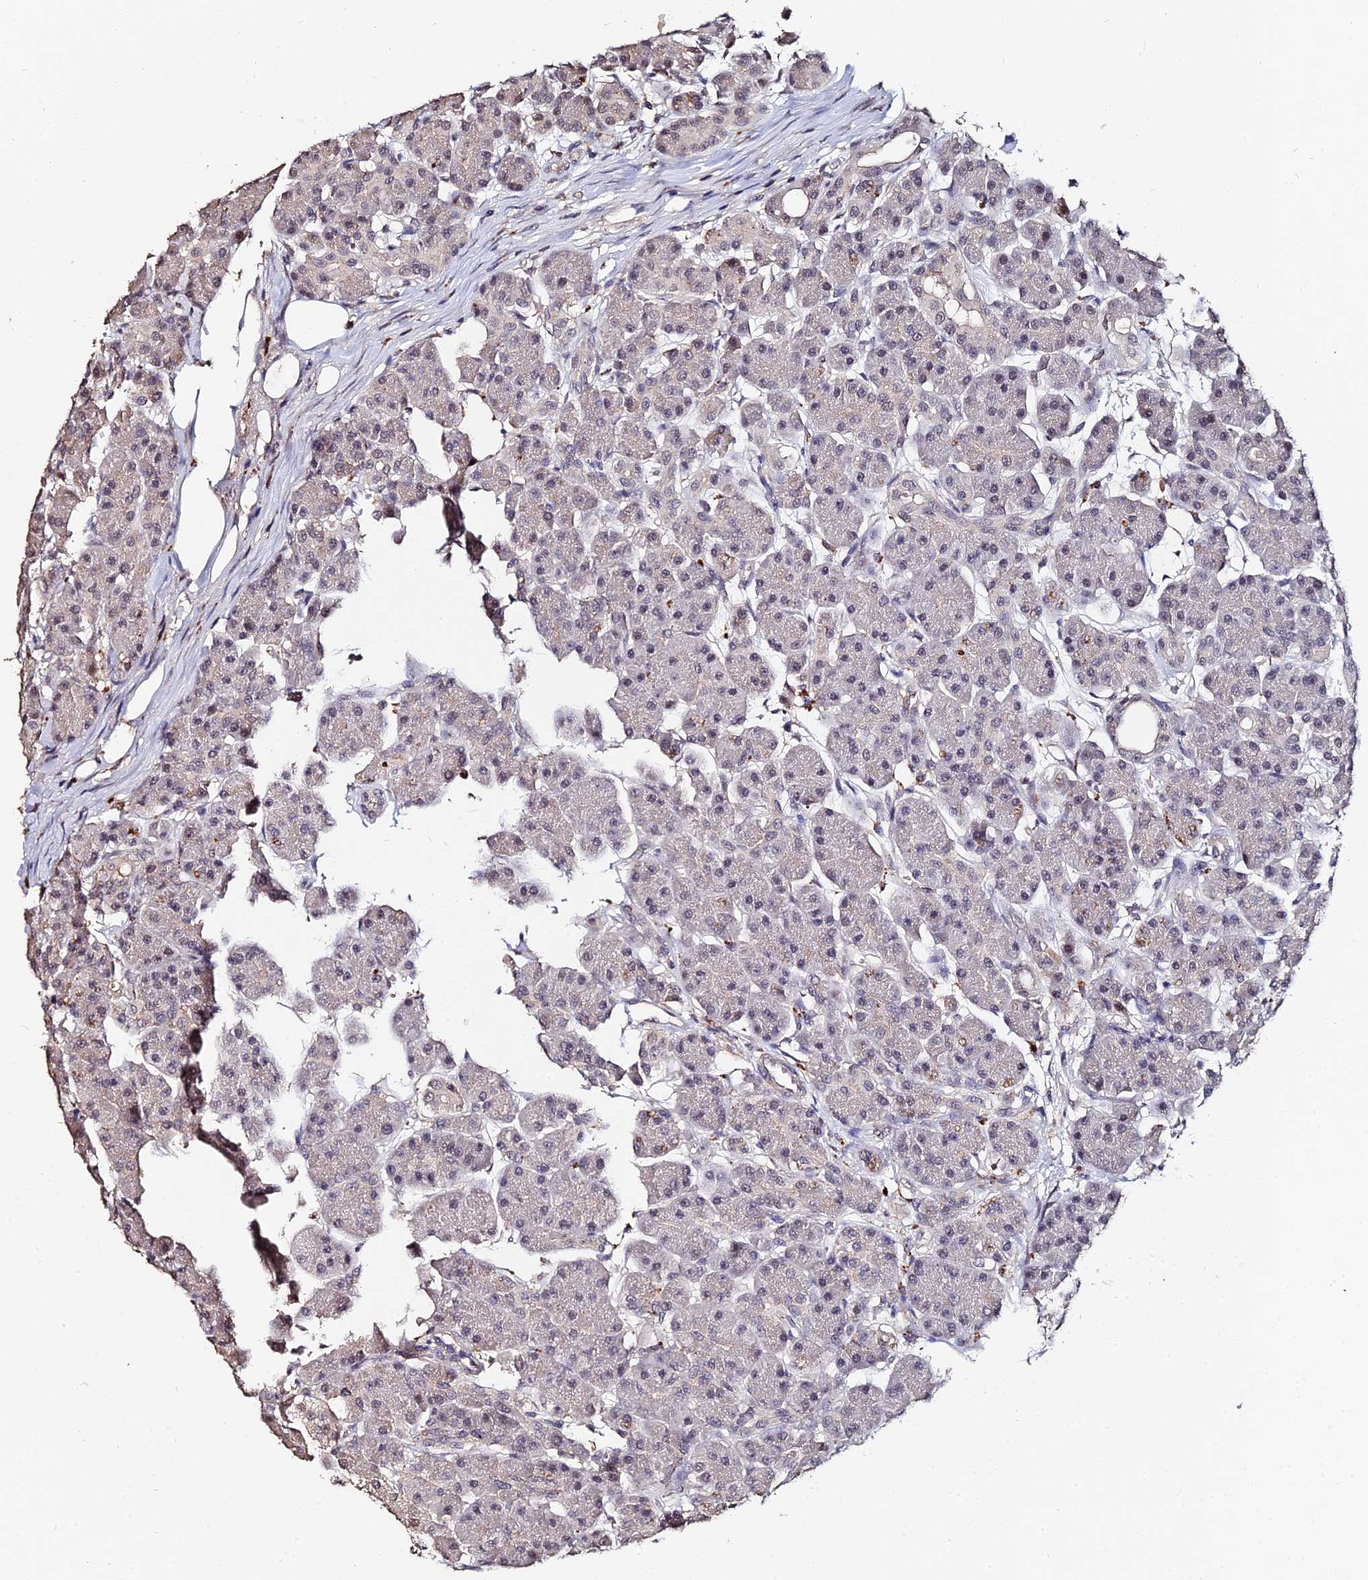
{"staining": {"intensity": "weak", "quantity": "25%-75%", "location": "cytoplasmic/membranous,nuclear"}, "tissue": "pancreas", "cell_type": "Exocrine glandular cells", "image_type": "normal", "snomed": [{"axis": "morphology", "description": "Normal tissue, NOS"}, {"axis": "topography", "description": "Pancreas"}], "caption": "Immunohistochemistry (IHC) of unremarkable human pancreas exhibits low levels of weak cytoplasmic/membranous,nuclear expression in approximately 25%-75% of exocrine glandular cells. The protein of interest is shown in brown color, while the nuclei are stained blue.", "gene": "LSM5", "patient": {"sex": "male", "age": 63}}